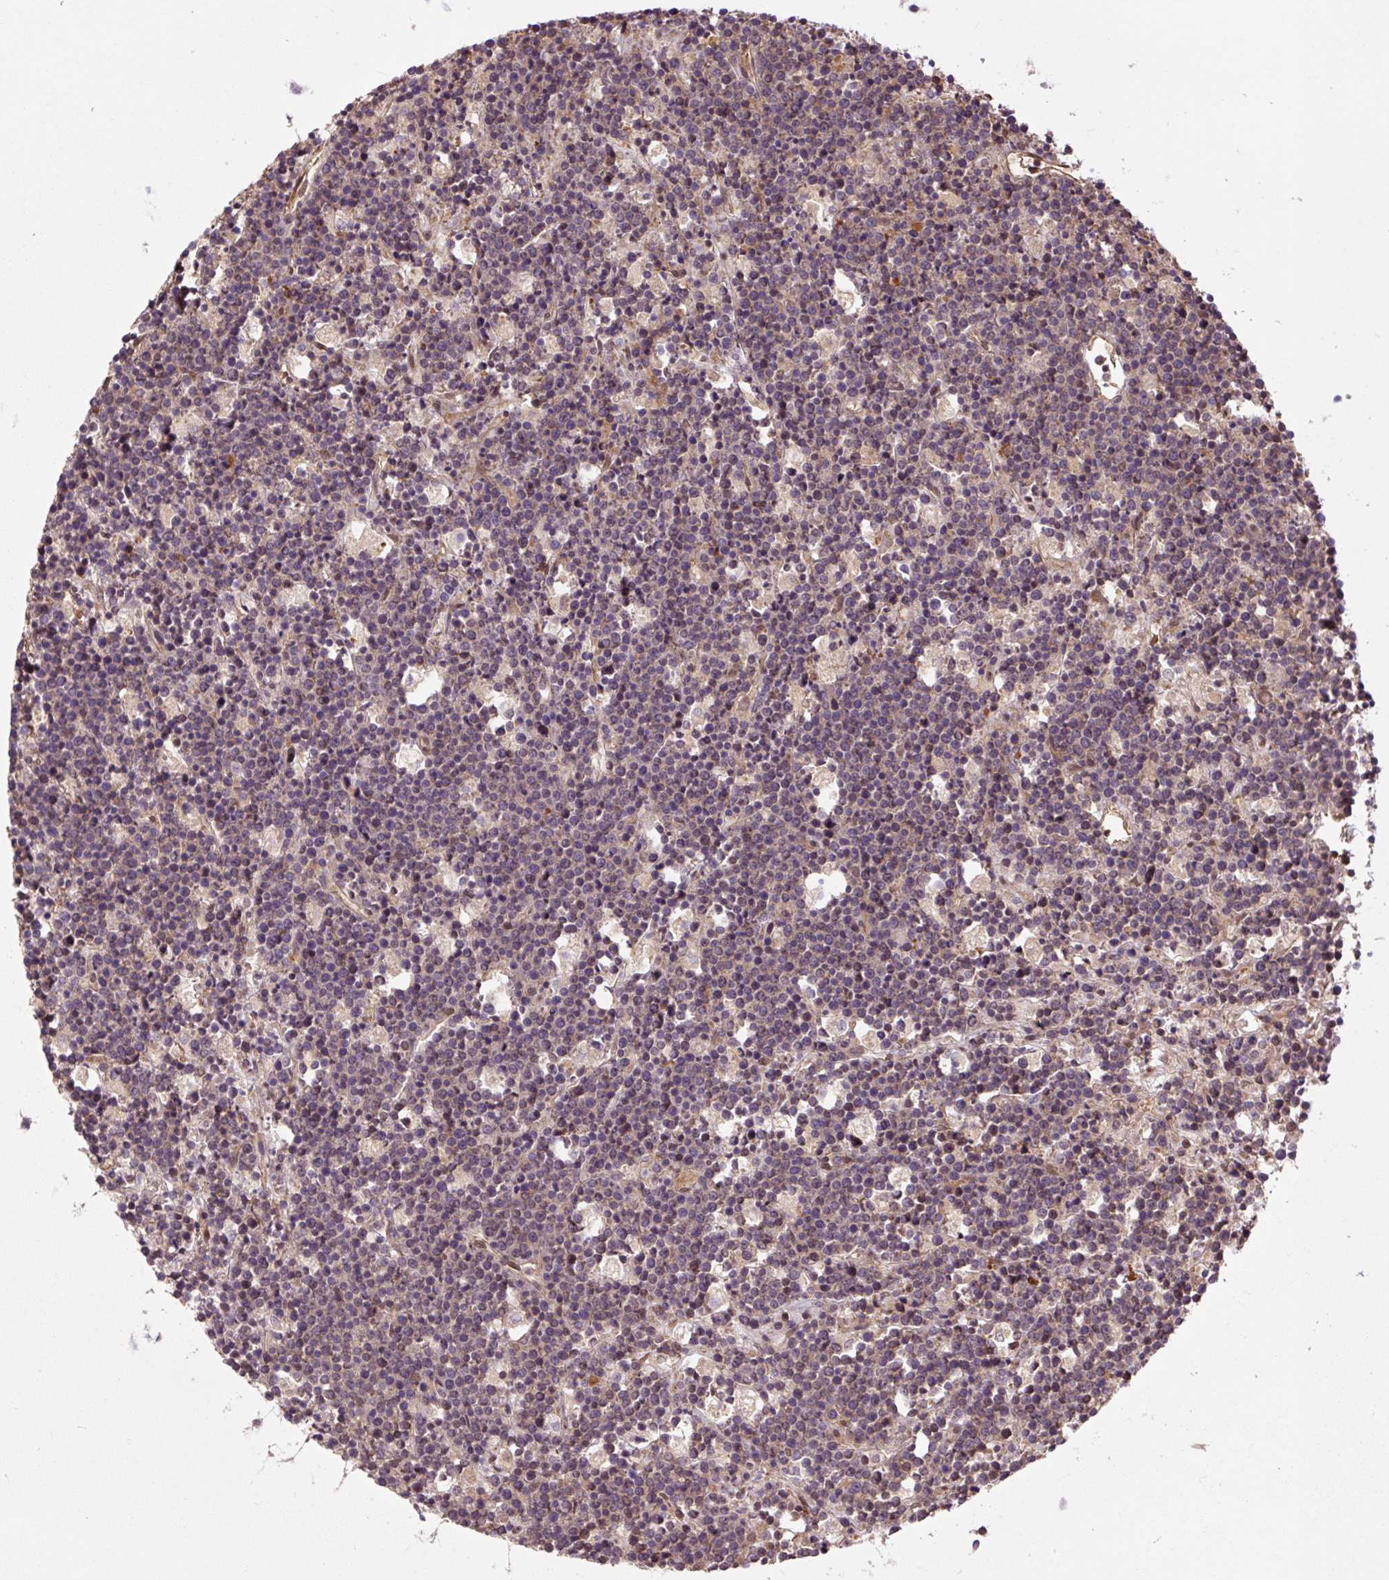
{"staining": {"intensity": "negative", "quantity": "none", "location": "none"}, "tissue": "lymphoma", "cell_type": "Tumor cells", "image_type": "cancer", "snomed": [{"axis": "morphology", "description": "Malignant lymphoma, non-Hodgkin's type, High grade"}, {"axis": "topography", "description": "Ovary"}], "caption": "Lymphoma was stained to show a protein in brown. There is no significant positivity in tumor cells.", "gene": "TPT1", "patient": {"sex": "female", "age": 56}}